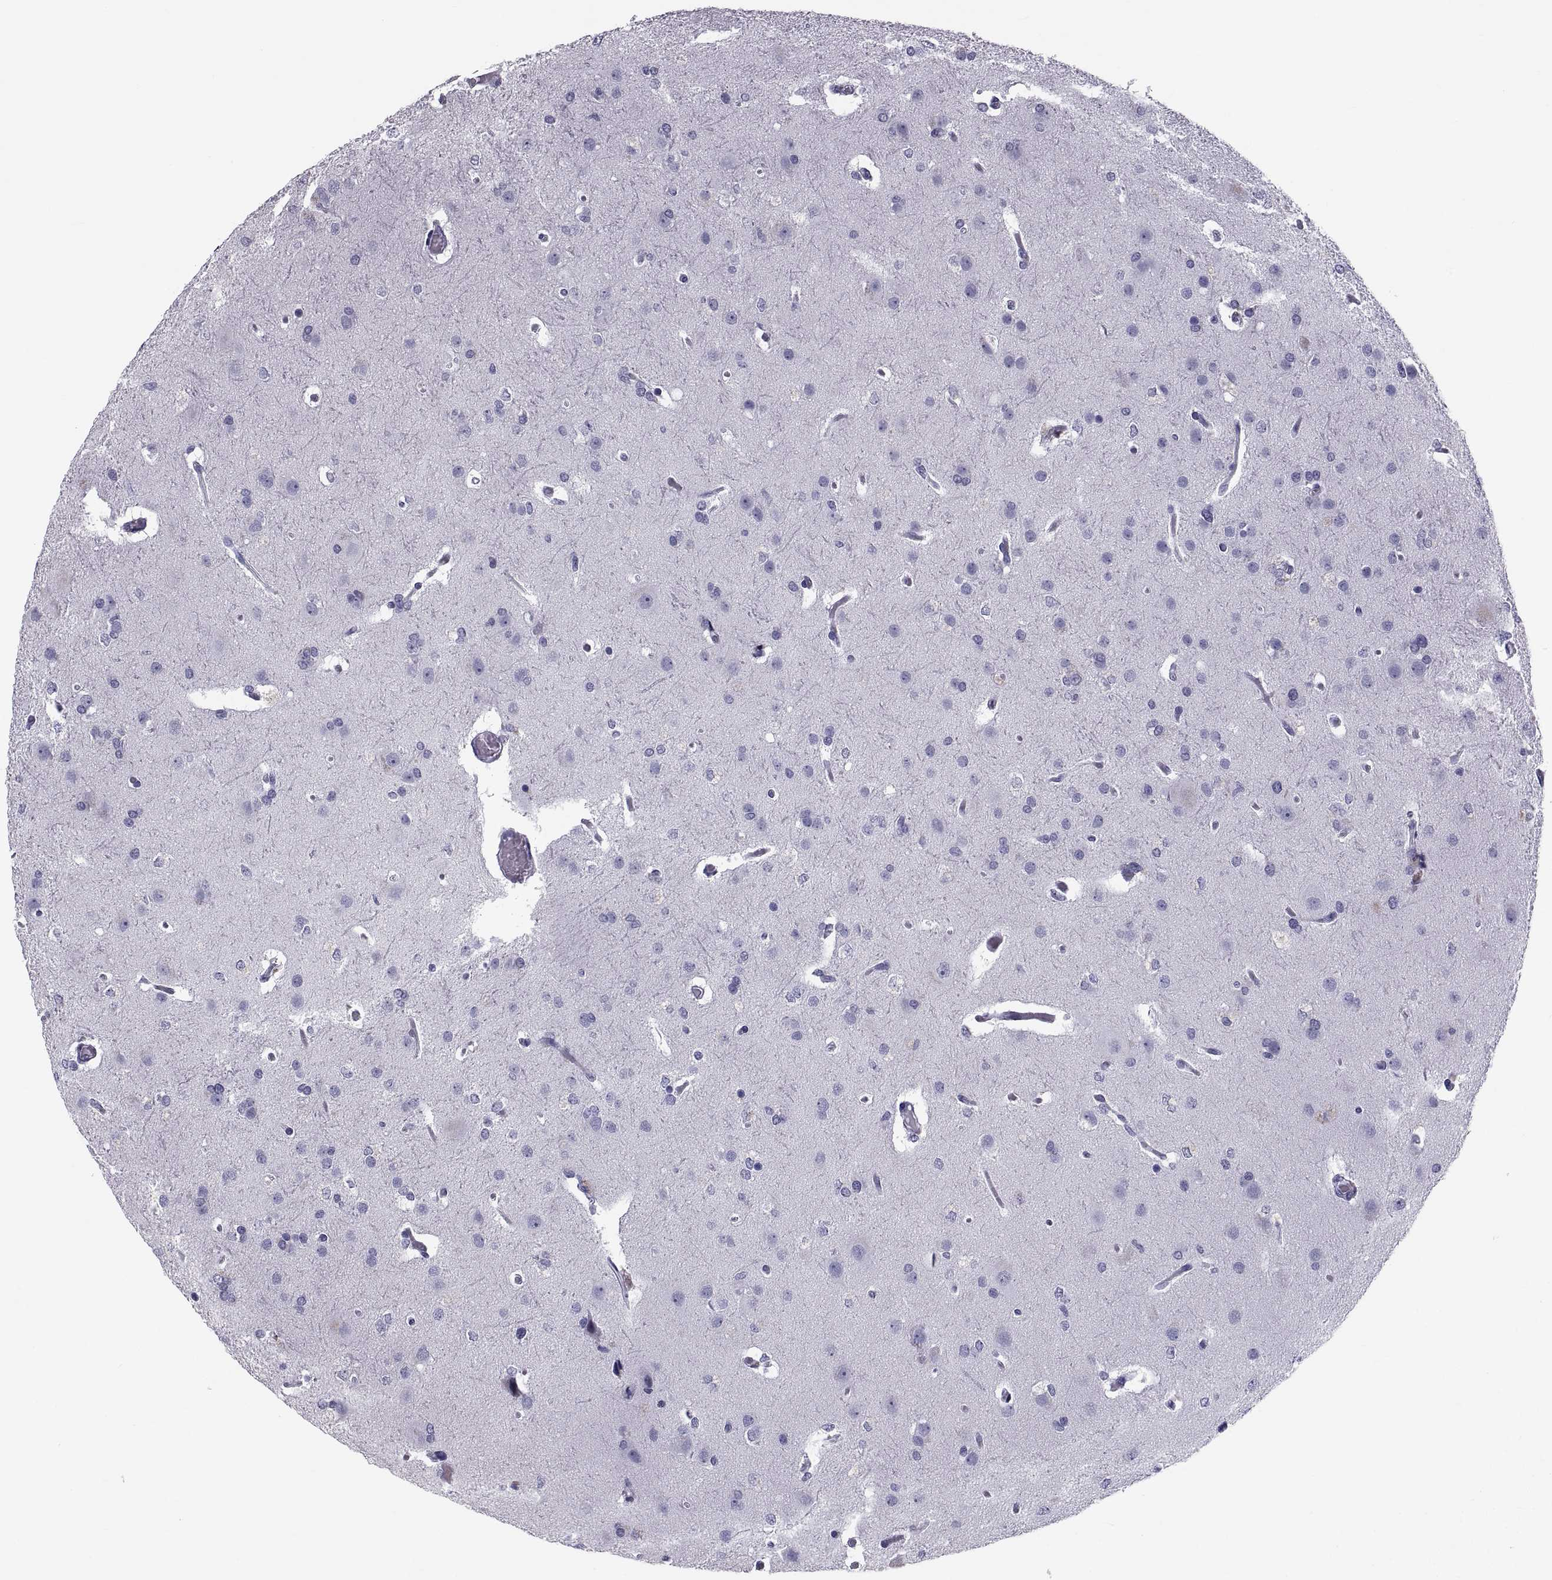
{"staining": {"intensity": "negative", "quantity": "none", "location": "none"}, "tissue": "glioma", "cell_type": "Tumor cells", "image_type": "cancer", "snomed": [{"axis": "morphology", "description": "Glioma, malignant, High grade"}, {"axis": "topography", "description": "Brain"}], "caption": "Tumor cells are negative for protein expression in human high-grade glioma (malignant).", "gene": "CRISP1", "patient": {"sex": "male", "age": 68}}